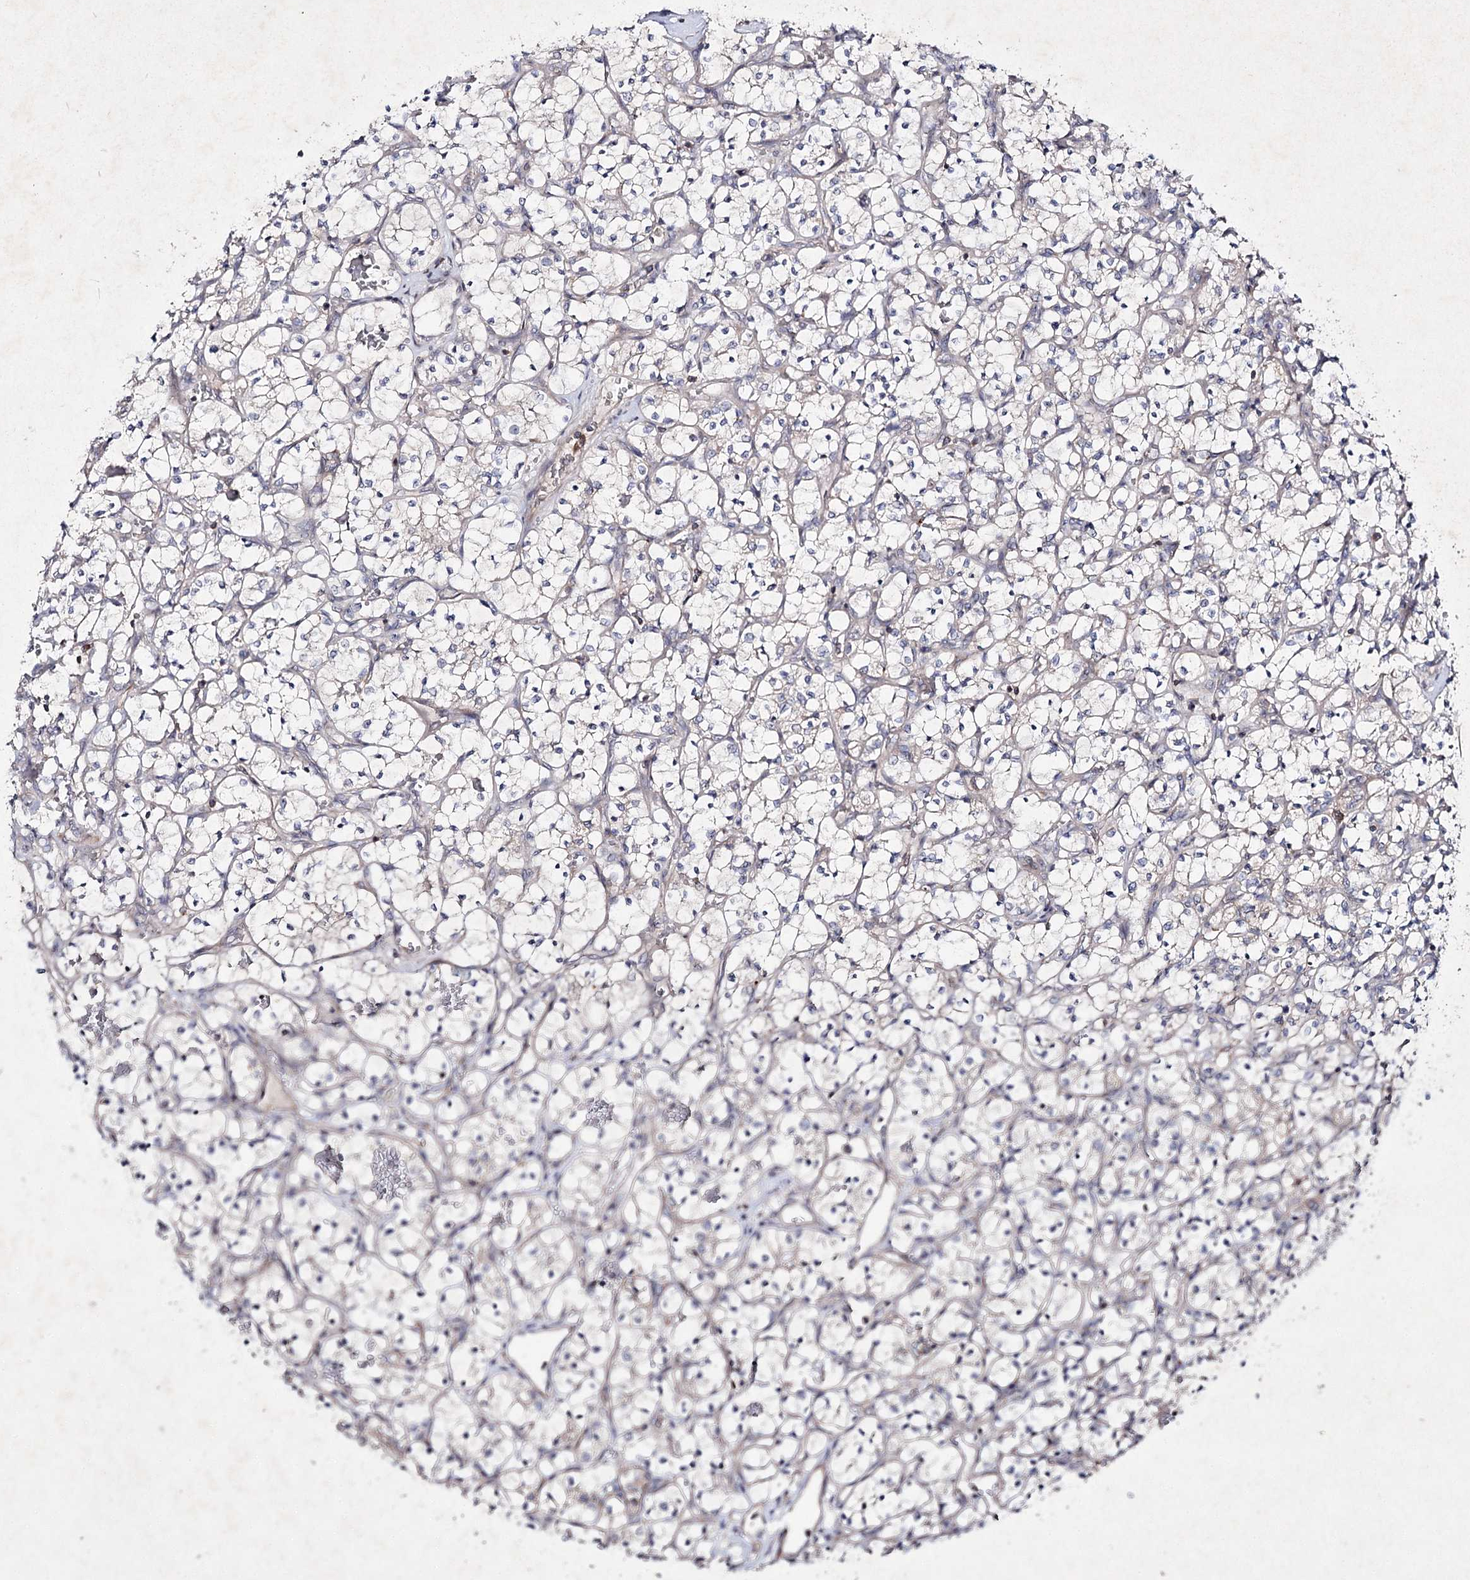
{"staining": {"intensity": "negative", "quantity": "none", "location": "none"}, "tissue": "renal cancer", "cell_type": "Tumor cells", "image_type": "cancer", "snomed": [{"axis": "morphology", "description": "Adenocarcinoma, NOS"}, {"axis": "topography", "description": "Kidney"}], "caption": "High power microscopy histopathology image of an immunohistochemistry (IHC) image of renal cancer (adenocarcinoma), revealing no significant staining in tumor cells. (Stains: DAB (3,3'-diaminobenzidine) IHC with hematoxylin counter stain, Microscopy: brightfield microscopy at high magnification).", "gene": "CIB2", "patient": {"sex": "female", "age": 69}}